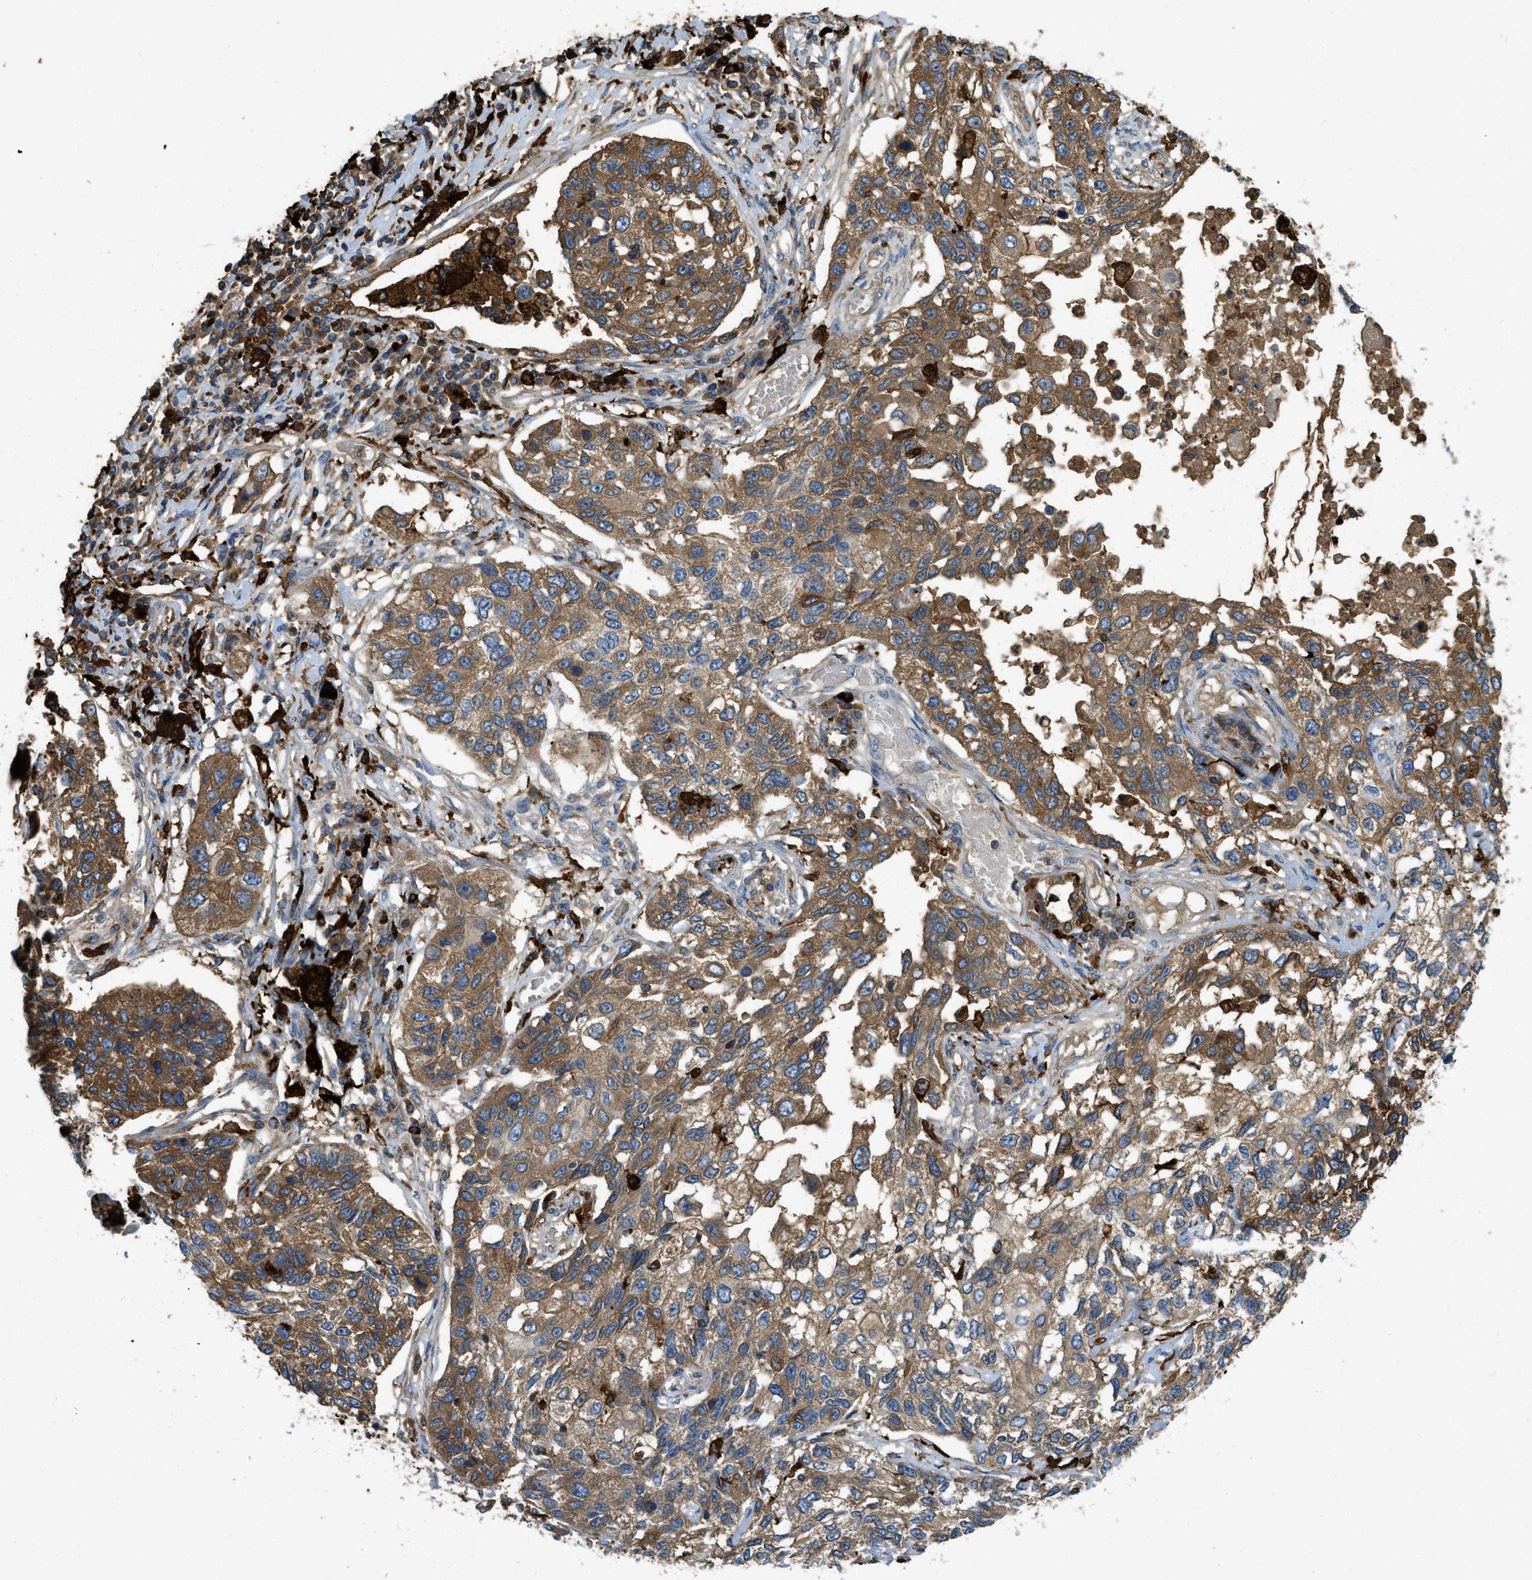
{"staining": {"intensity": "moderate", "quantity": ">75%", "location": "cytoplasmic/membranous"}, "tissue": "lung cancer", "cell_type": "Tumor cells", "image_type": "cancer", "snomed": [{"axis": "morphology", "description": "Squamous cell carcinoma, NOS"}, {"axis": "topography", "description": "Lung"}], "caption": "DAB immunohistochemical staining of lung cancer (squamous cell carcinoma) exhibits moderate cytoplasmic/membranous protein staining in about >75% of tumor cells. Immunohistochemistry (ihc) stains the protein in brown and the nuclei are stained blue.", "gene": "RFFL", "patient": {"sex": "male", "age": 71}}